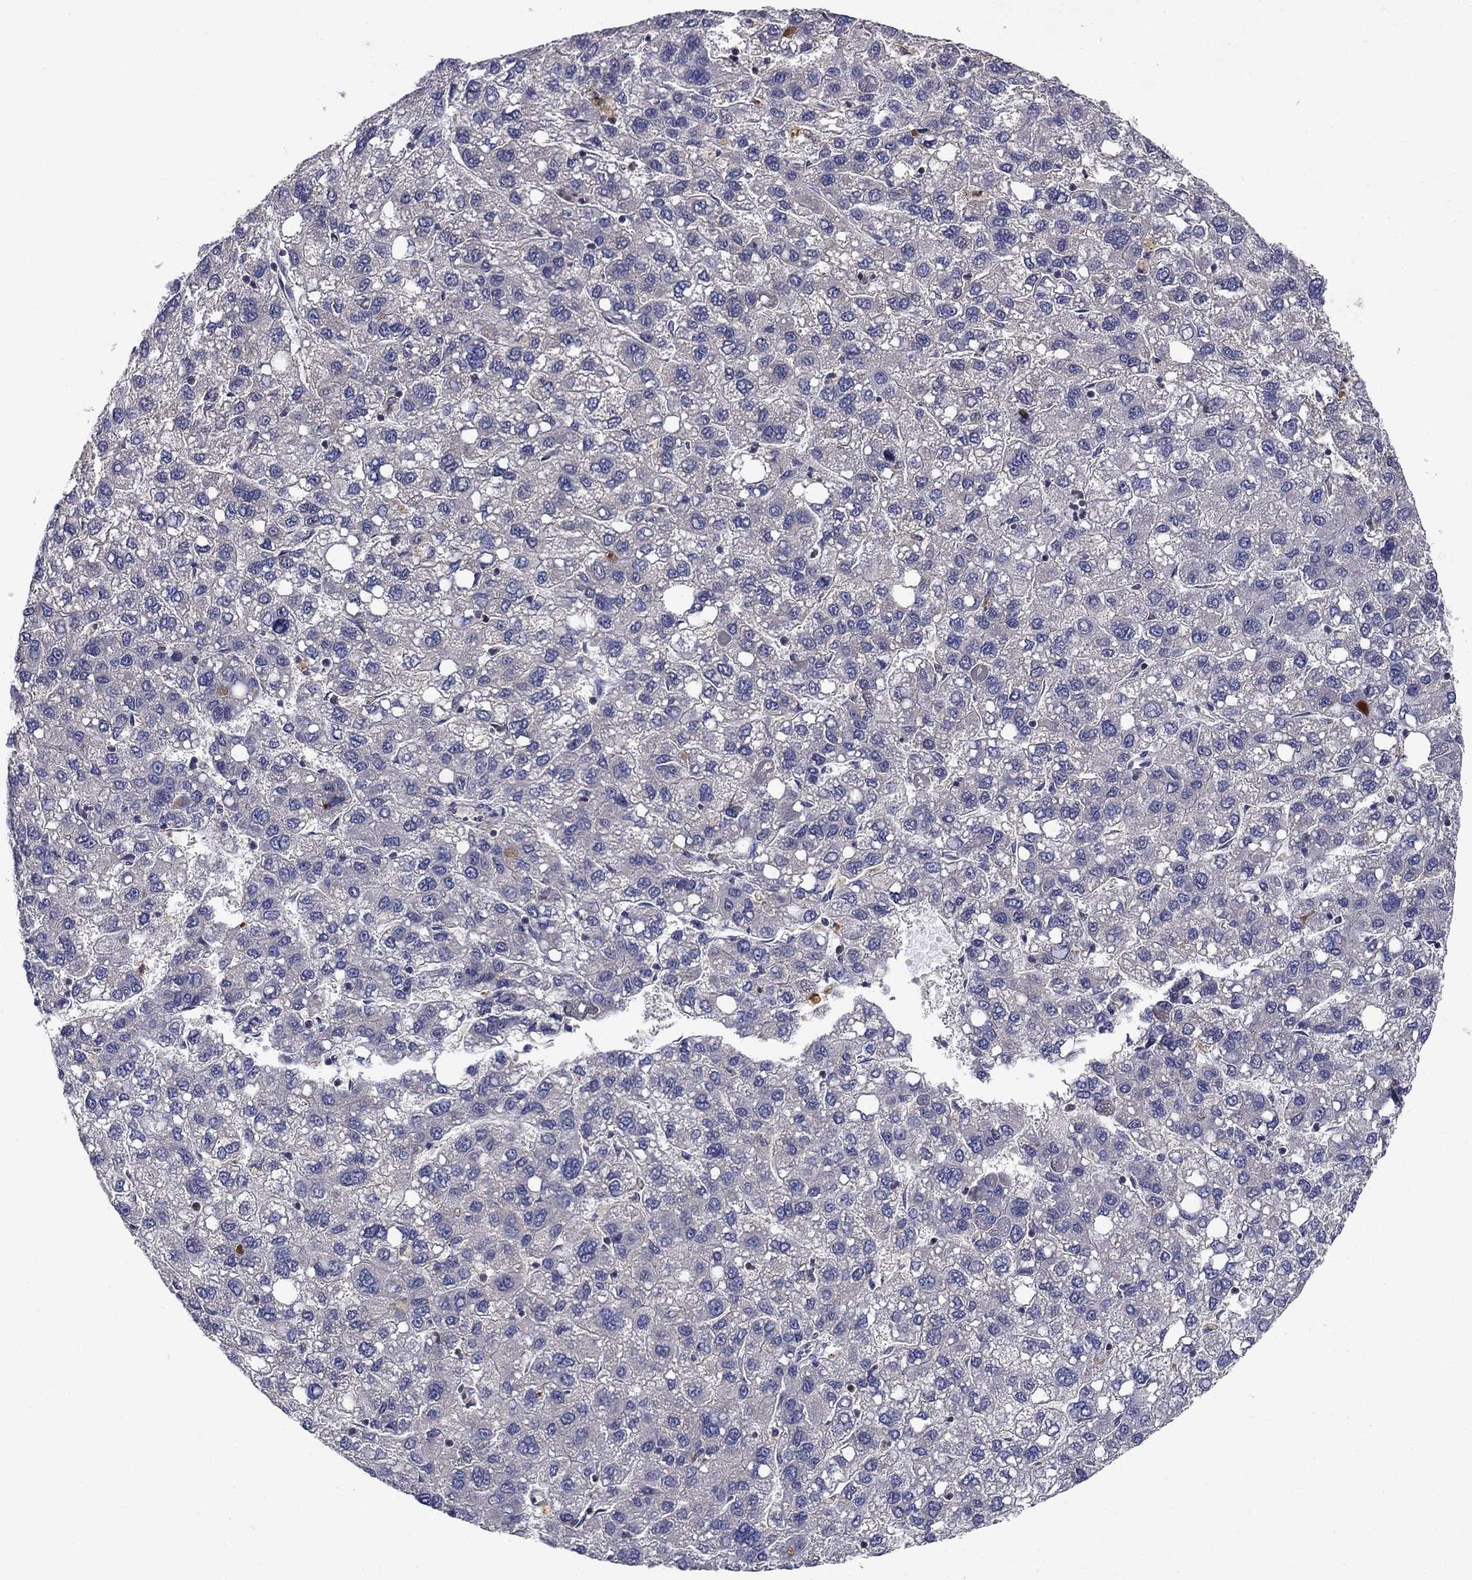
{"staining": {"intensity": "negative", "quantity": "none", "location": "none"}, "tissue": "liver cancer", "cell_type": "Tumor cells", "image_type": "cancer", "snomed": [{"axis": "morphology", "description": "Carcinoma, Hepatocellular, NOS"}, {"axis": "topography", "description": "Liver"}], "caption": "Tumor cells are negative for brown protein staining in hepatocellular carcinoma (liver).", "gene": "GLTP", "patient": {"sex": "female", "age": 82}}